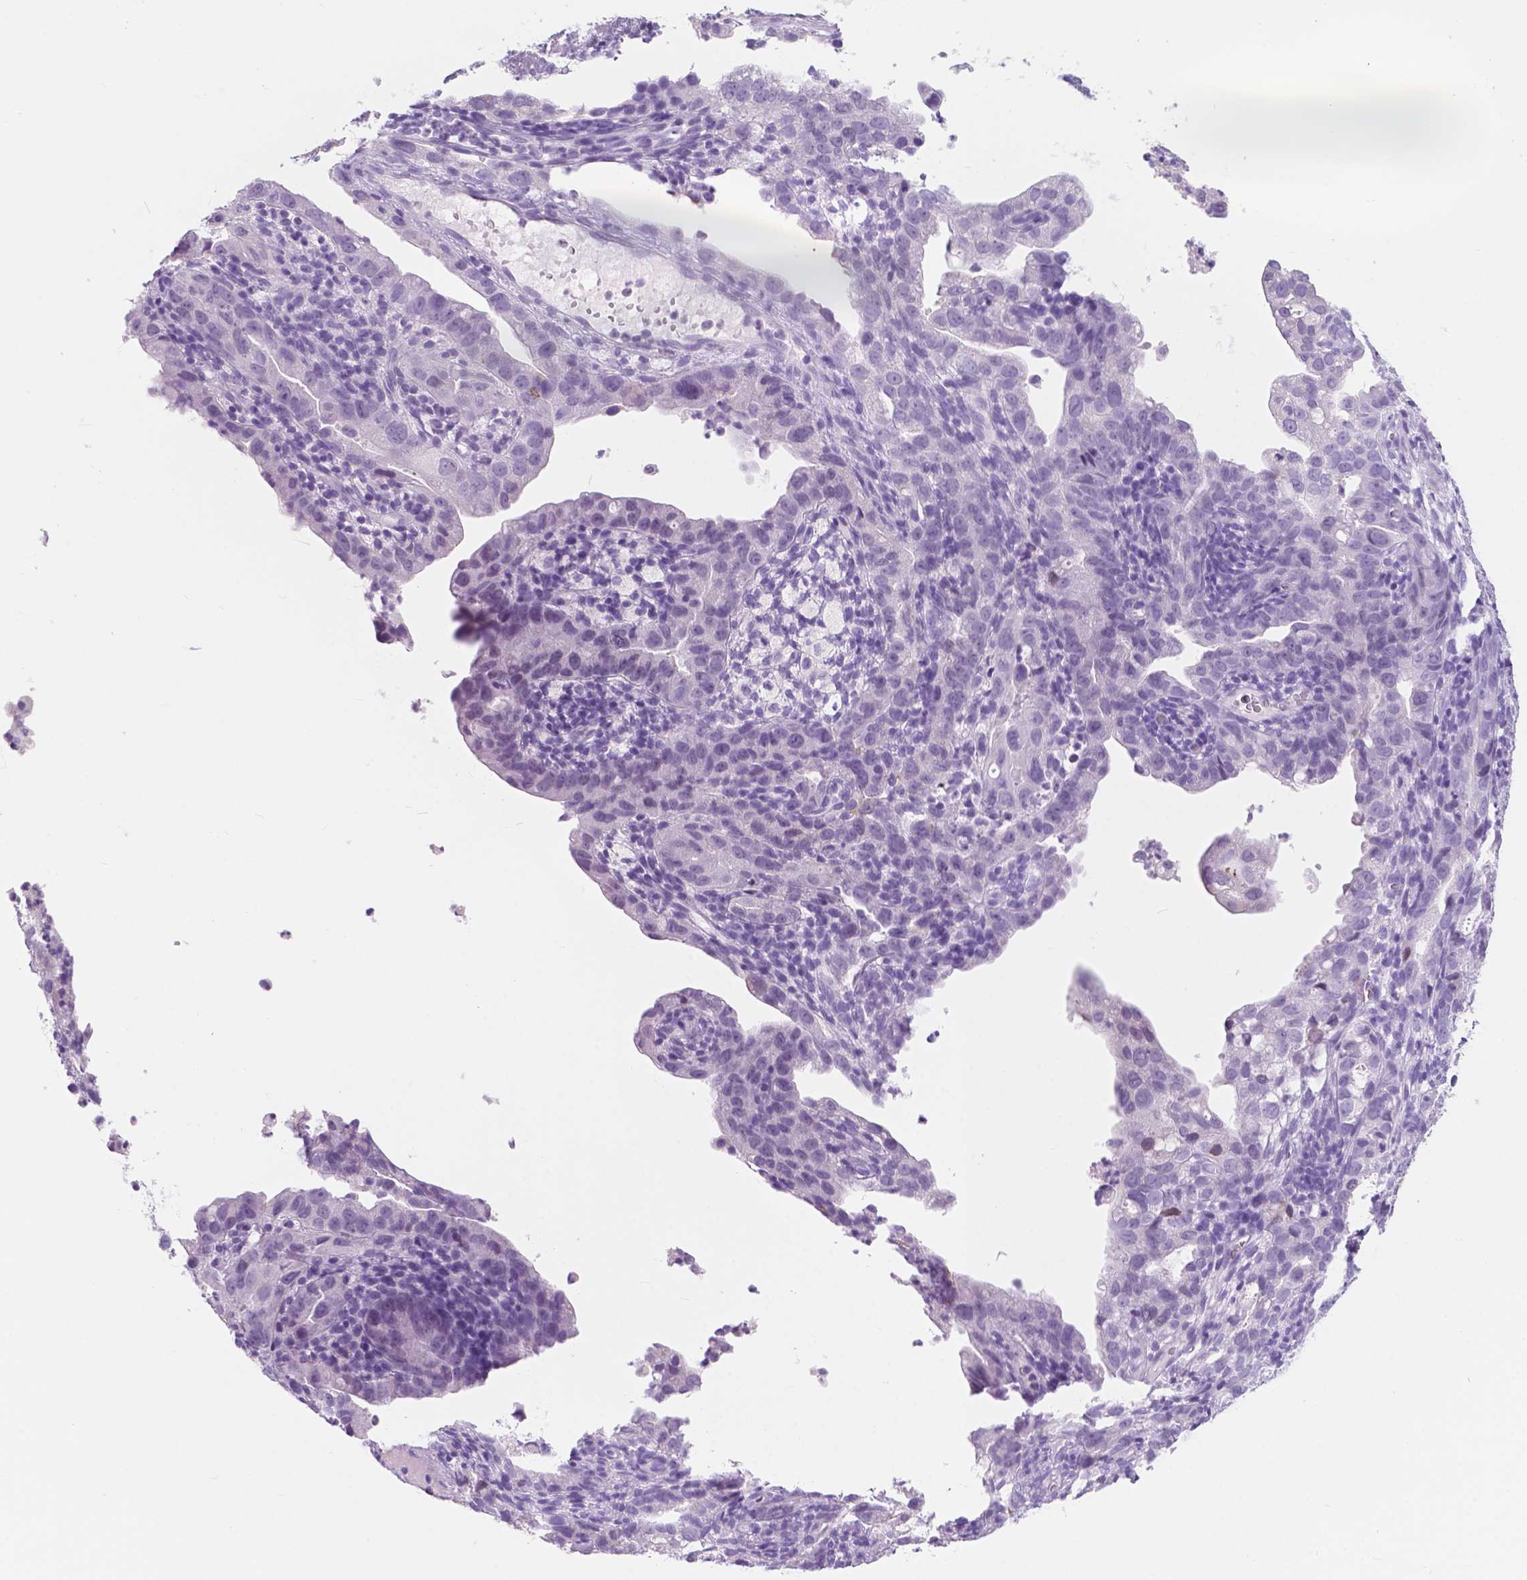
{"staining": {"intensity": "negative", "quantity": "none", "location": "none"}, "tissue": "endometrial cancer", "cell_type": "Tumor cells", "image_type": "cancer", "snomed": [{"axis": "morphology", "description": "Adenocarcinoma, NOS"}, {"axis": "topography", "description": "Endometrium"}], "caption": "The image shows no staining of tumor cells in endometrial cancer (adenocarcinoma).", "gene": "CUZD1", "patient": {"sex": "female", "age": 57}}